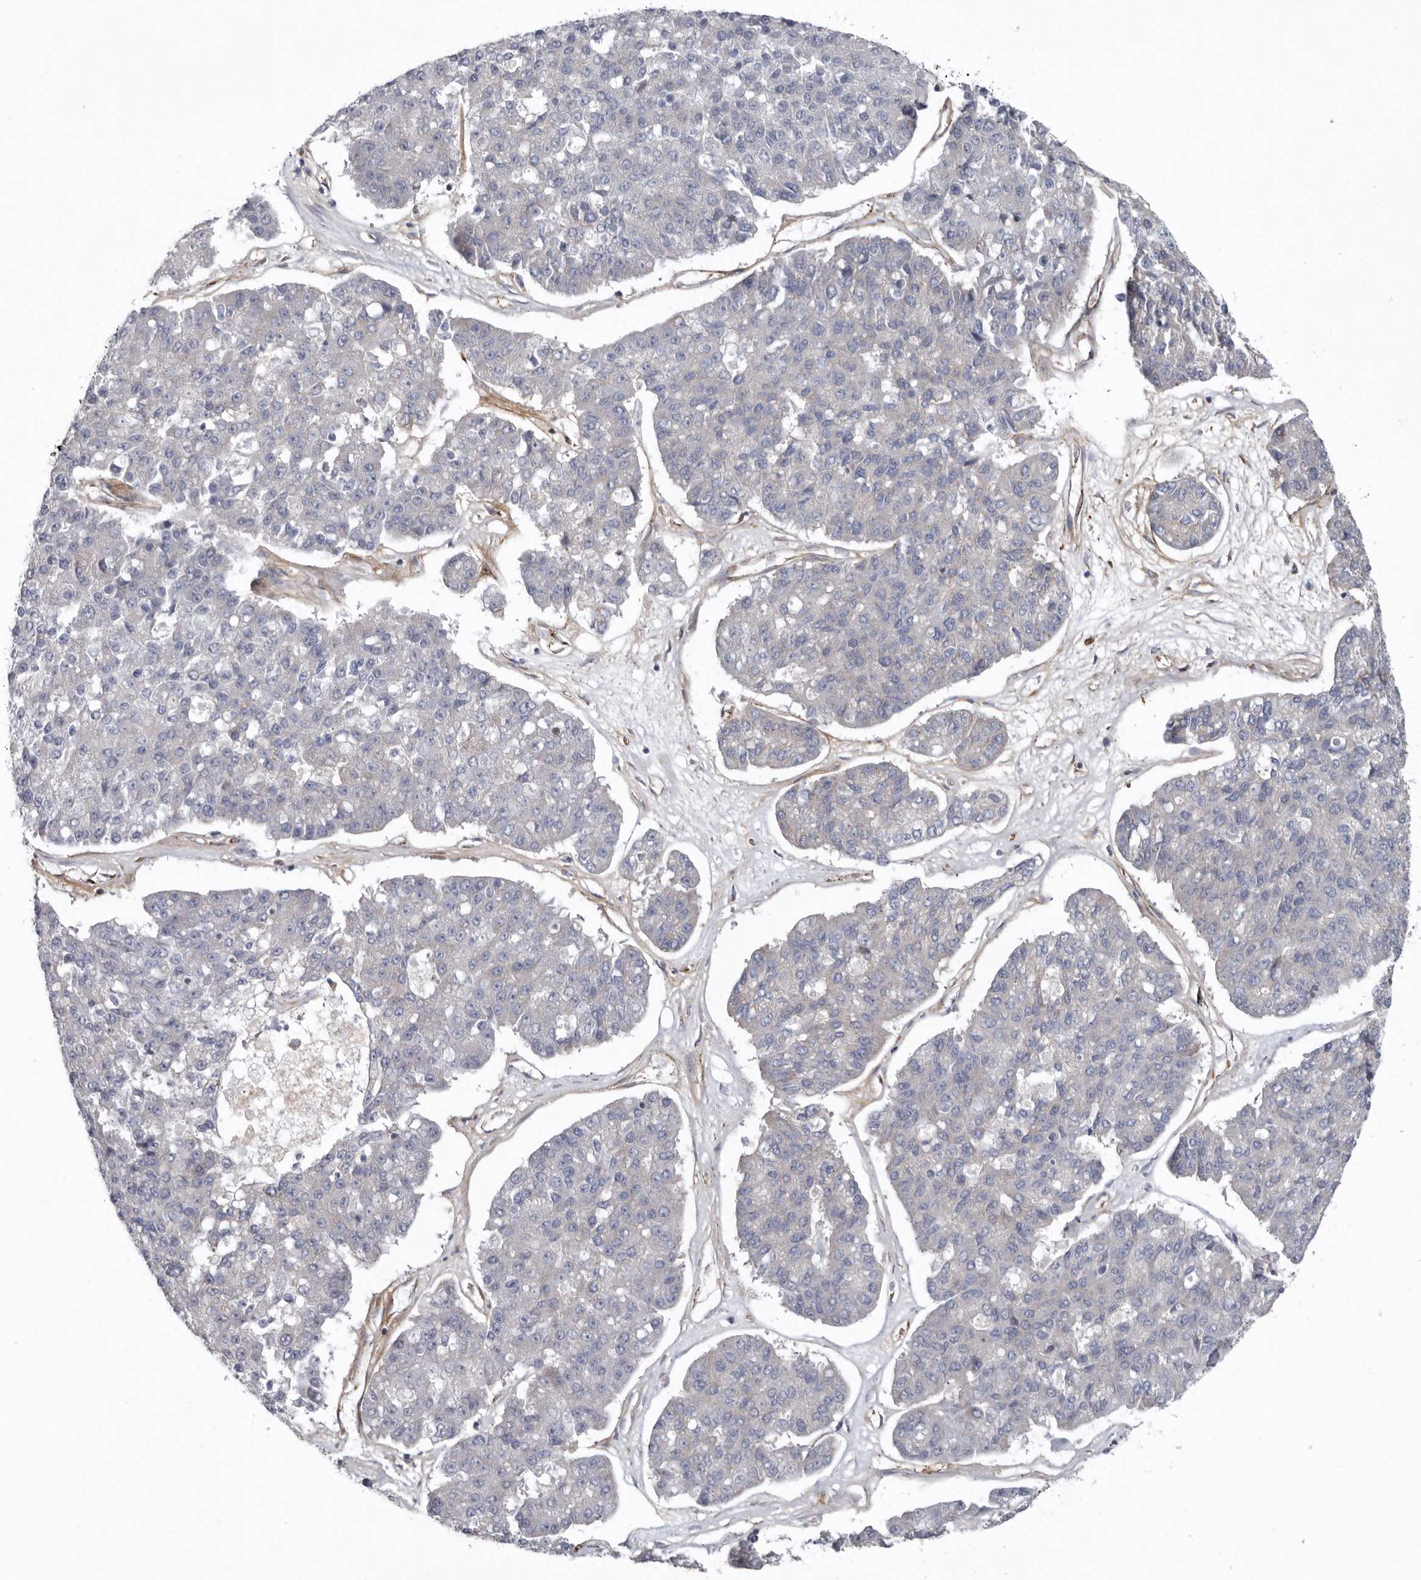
{"staining": {"intensity": "negative", "quantity": "none", "location": "none"}, "tissue": "pancreatic cancer", "cell_type": "Tumor cells", "image_type": "cancer", "snomed": [{"axis": "morphology", "description": "Adenocarcinoma, NOS"}, {"axis": "topography", "description": "Pancreas"}], "caption": "DAB immunohistochemical staining of pancreatic cancer (adenocarcinoma) reveals no significant staining in tumor cells.", "gene": "LUZP1", "patient": {"sex": "male", "age": 50}}